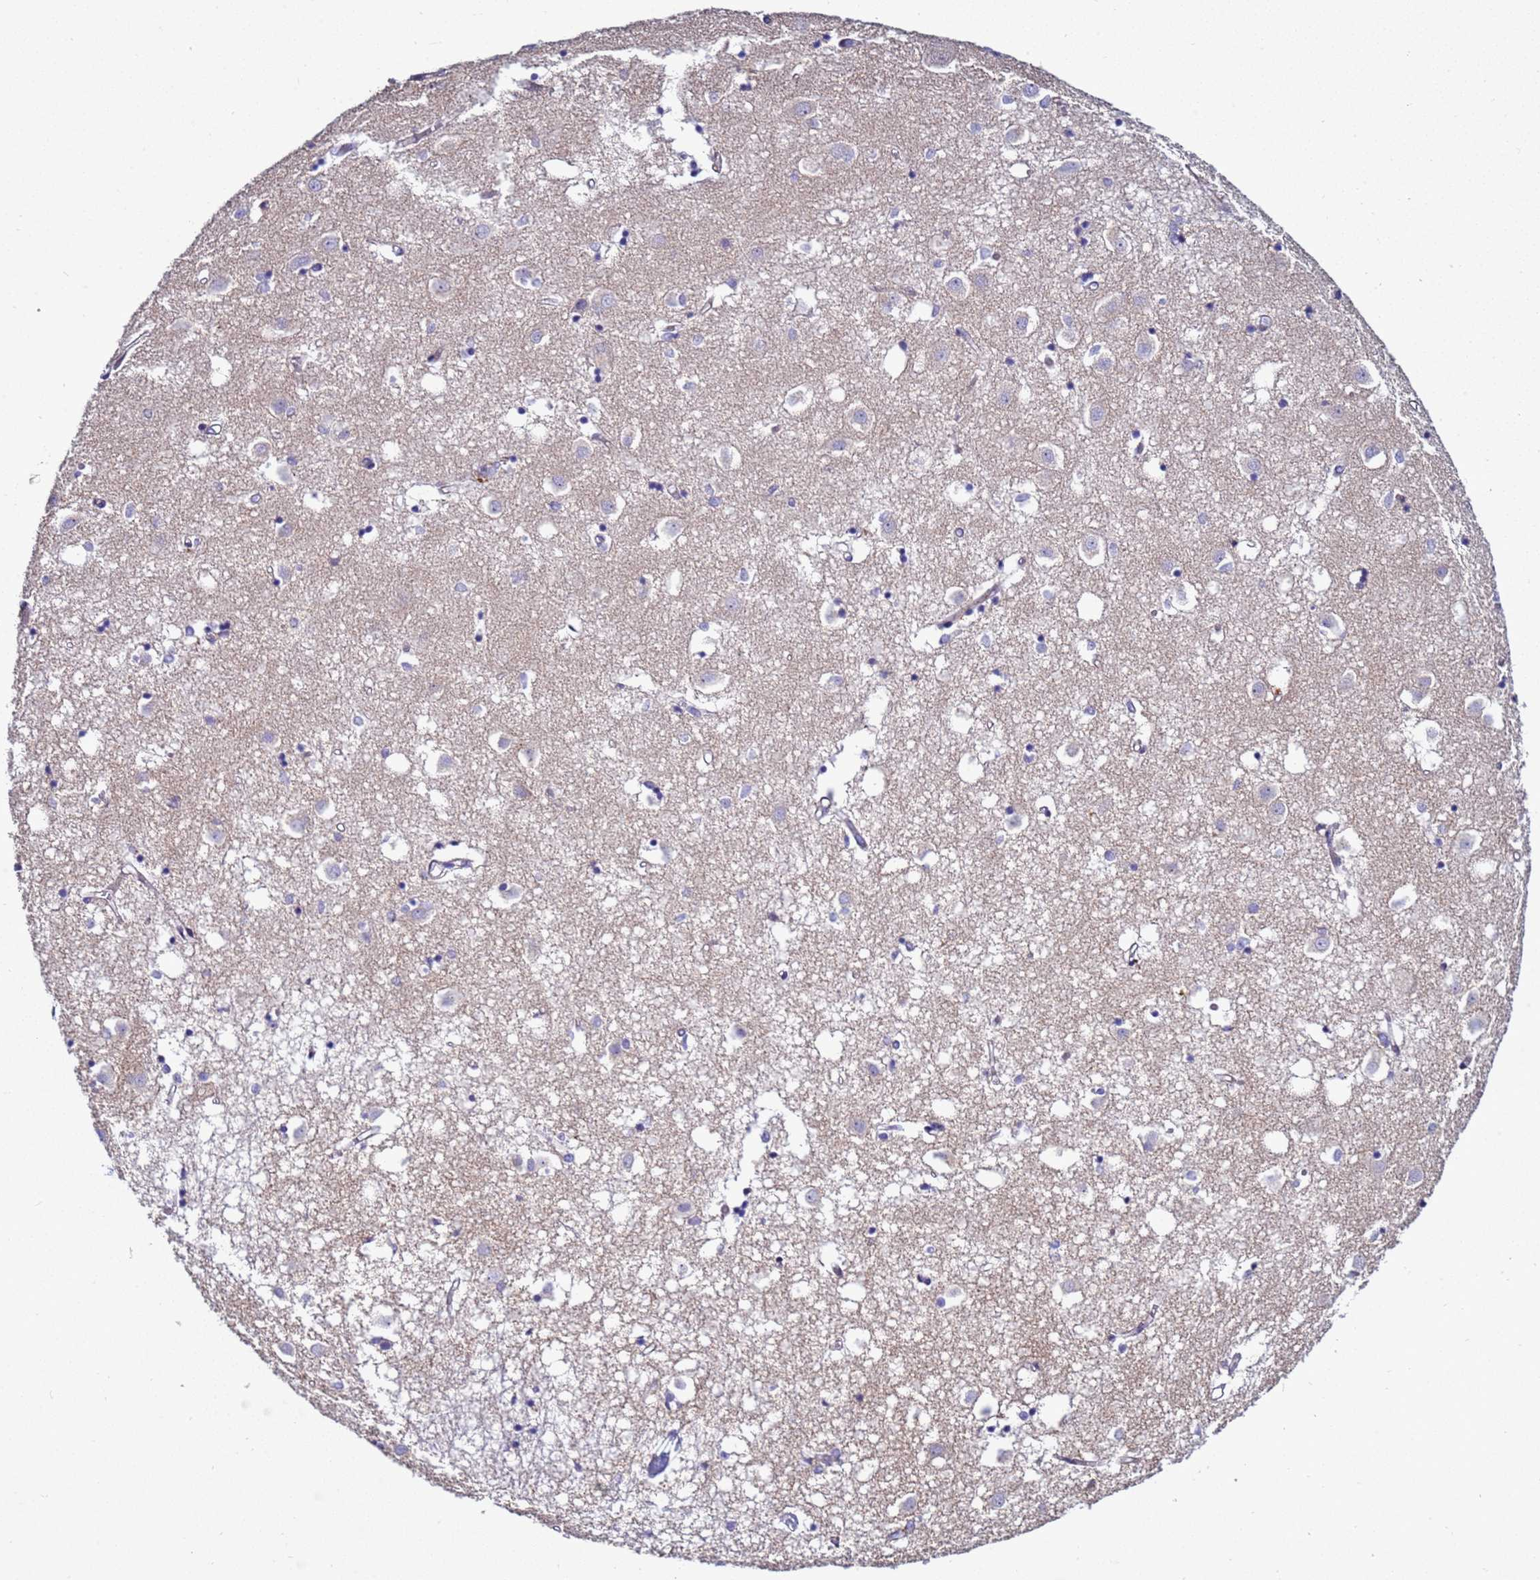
{"staining": {"intensity": "negative", "quantity": "none", "location": "none"}, "tissue": "caudate", "cell_type": "Glial cells", "image_type": "normal", "snomed": [{"axis": "morphology", "description": "Normal tissue, NOS"}, {"axis": "topography", "description": "Lateral ventricle wall"}], "caption": "Caudate stained for a protein using IHC exhibits no staining glial cells.", "gene": "NAT1", "patient": {"sex": "male", "age": 70}}